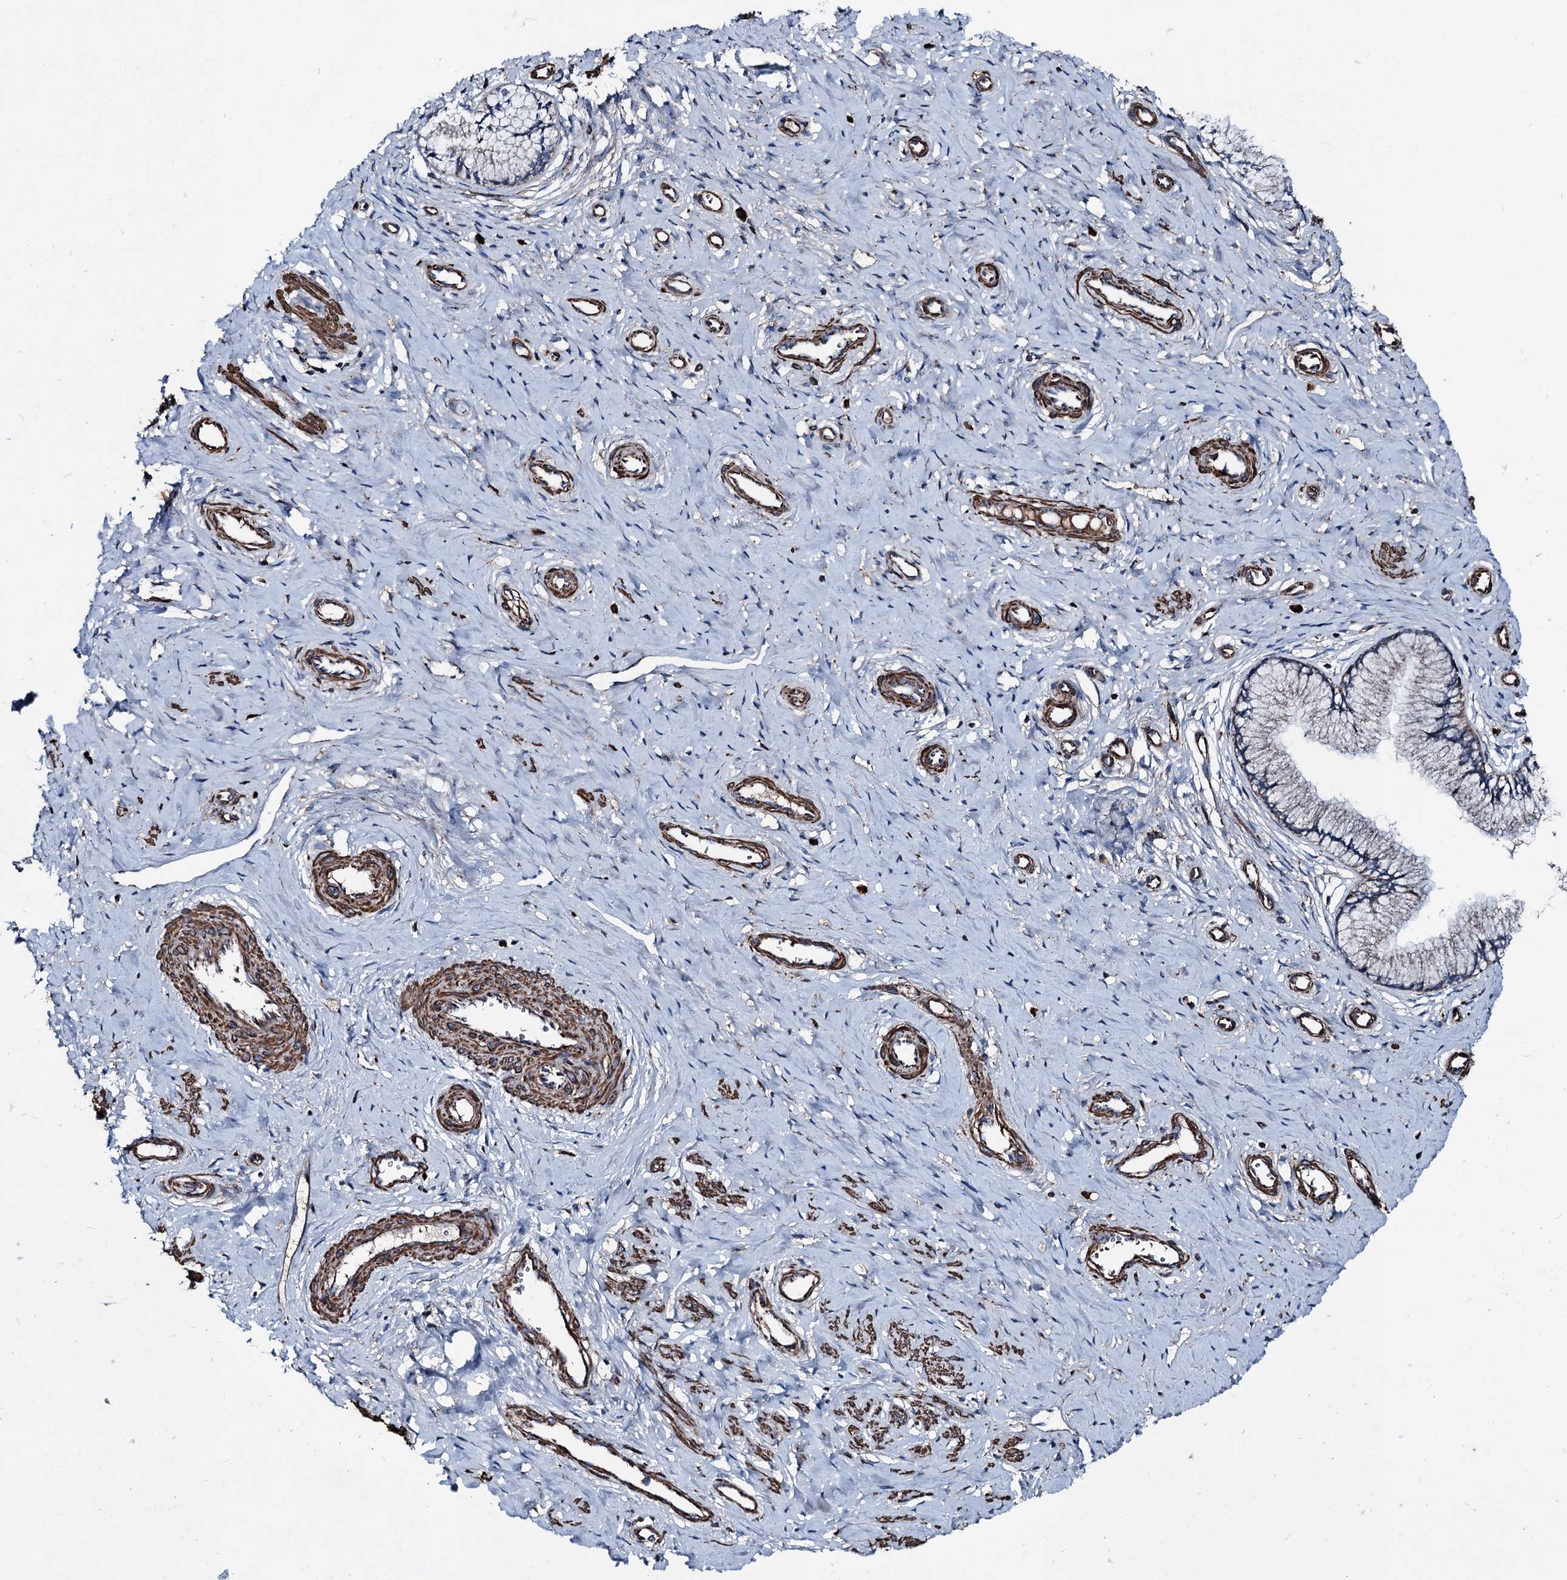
{"staining": {"intensity": "moderate", "quantity": "25%-75%", "location": "cytoplasmic/membranous"}, "tissue": "cervix", "cell_type": "Glandular cells", "image_type": "normal", "snomed": [{"axis": "morphology", "description": "Normal tissue, NOS"}, {"axis": "topography", "description": "Cervix"}], "caption": "DAB immunohistochemical staining of benign human cervix demonstrates moderate cytoplasmic/membranous protein staining in approximately 25%-75% of glandular cells. The staining was performed using DAB (3,3'-diaminobenzidine) to visualize the protein expression in brown, while the nuclei were stained in blue with hematoxylin (Magnification: 20x).", "gene": "DDIAS", "patient": {"sex": "female", "age": 36}}